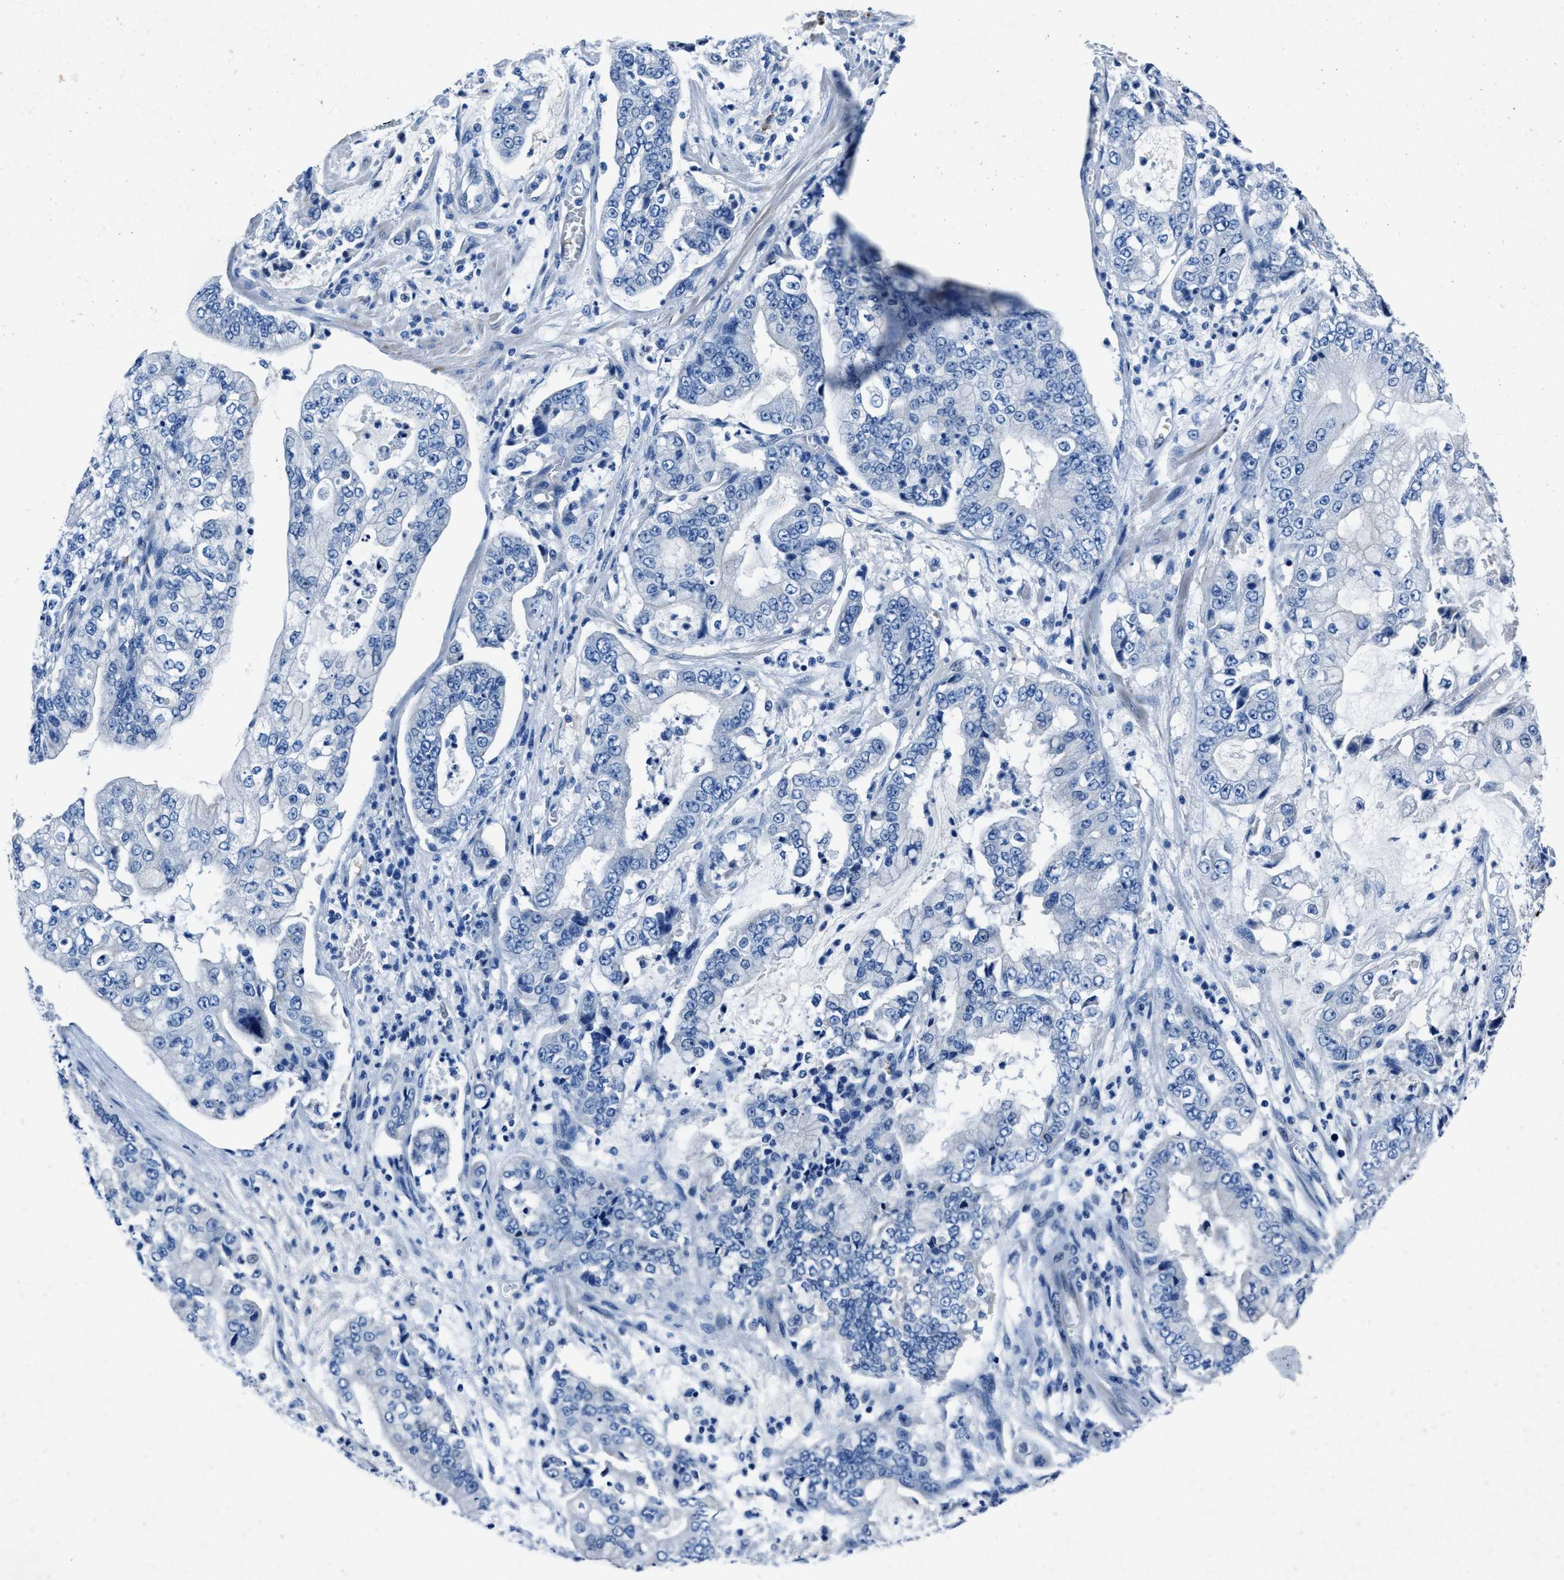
{"staining": {"intensity": "negative", "quantity": "none", "location": "none"}, "tissue": "stomach cancer", "cell_type": "Tumor cells", "image_type": "cancer", "snomed": [{"axis": "morphology", "description": "Adenocarcinoma, NOS"}, {"axis": "topography", "description": "Stomach"}], "caption": "This is an immunohistochemistry histopathology image of human stomach cancer (adenocarcinoma). There is no positivity in tumor cells.", "gene": "NACAD", "patient": {"sex": "male", "age": 76}}